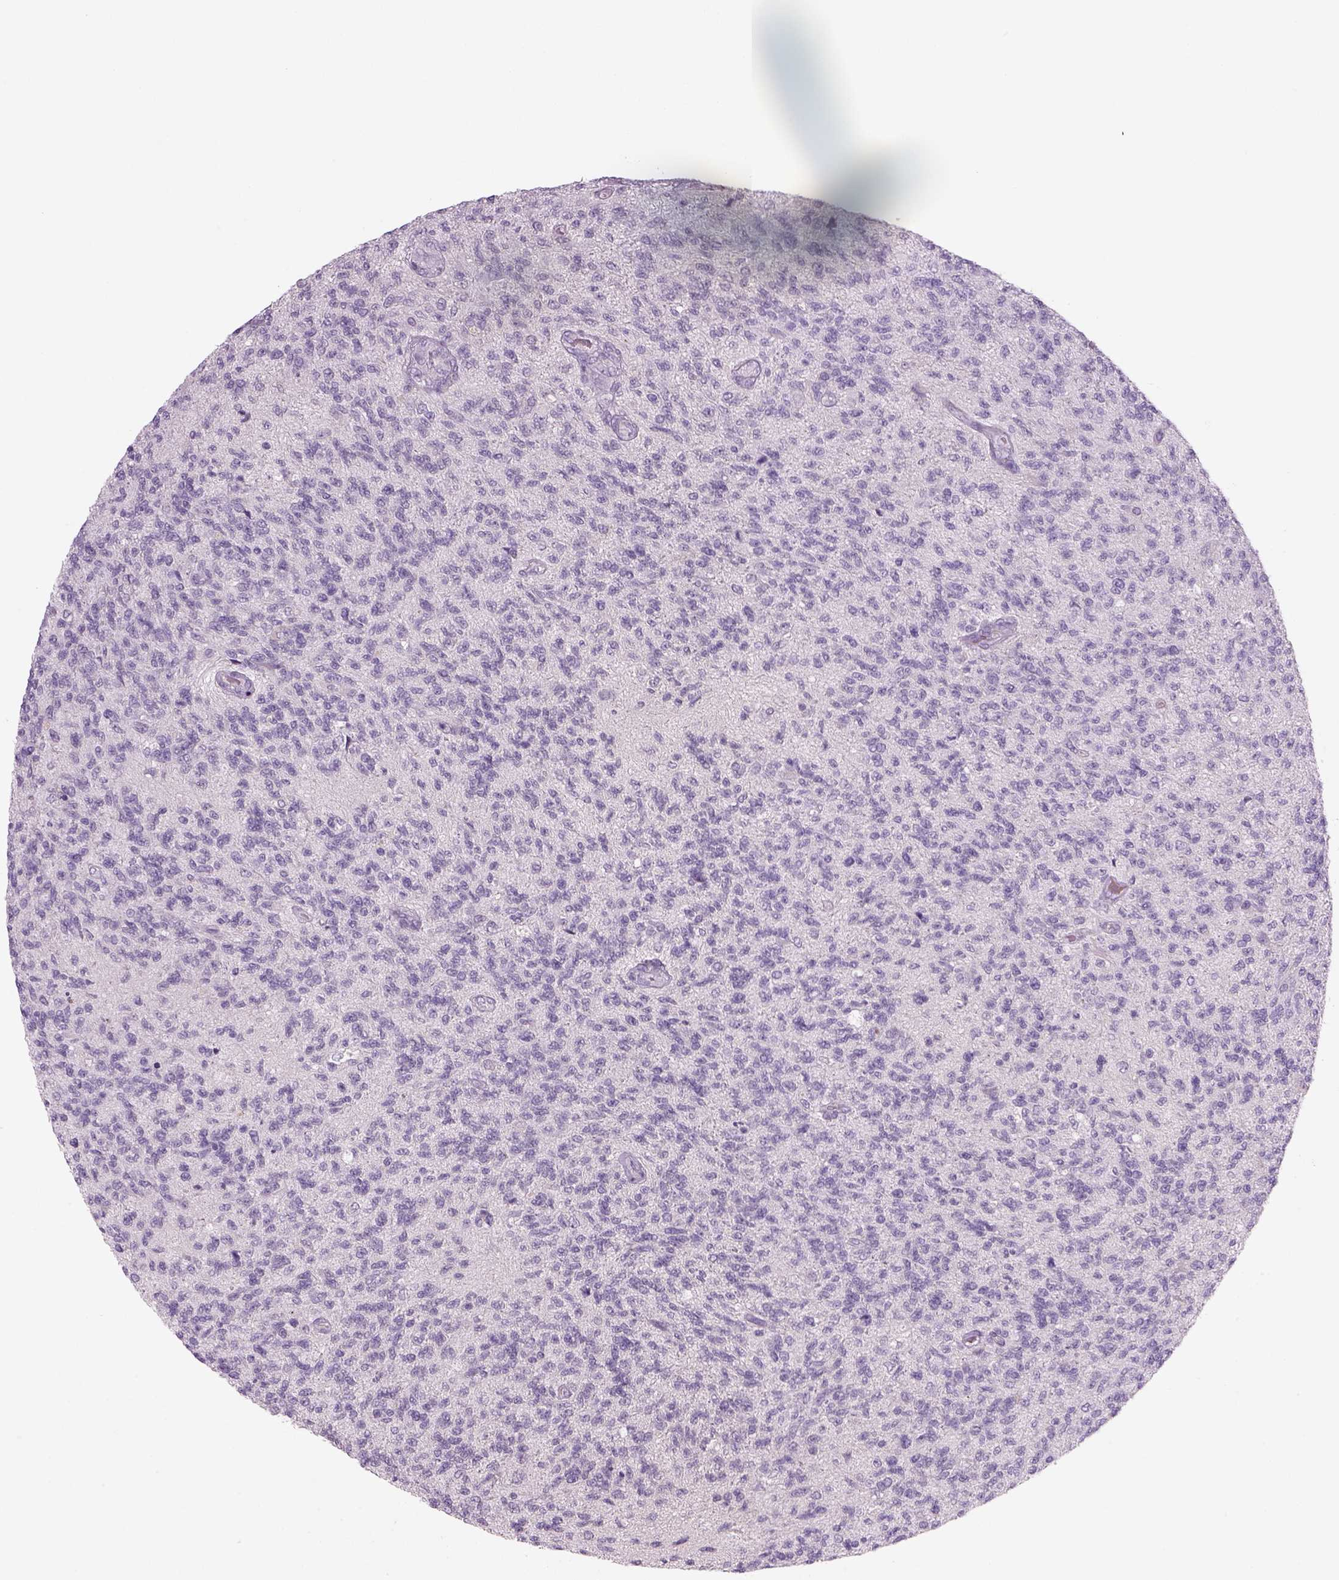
{"staining": {"intensity": "negative", "quantity": "none", "location": "none"}, "tissue": "glioma", "cell_type": "Tumor cells", "image_type": "cancer", "snomed": [{"axis": "morphology", "description": "Glioma, malignant, High grade"}, {"axis": "topography", "description": "Brain"}], "caption": "Tumor cells are negative for protein expression in human glioma. Brightfield microscopy of immunohistochemistry stained with DAB (3,3'-diaminobenzidine) (brown) and hematoxylin (blue), captured at high magnification.", "gene": "MDH1B", "patient": {"sex": "male", "age": 56}}